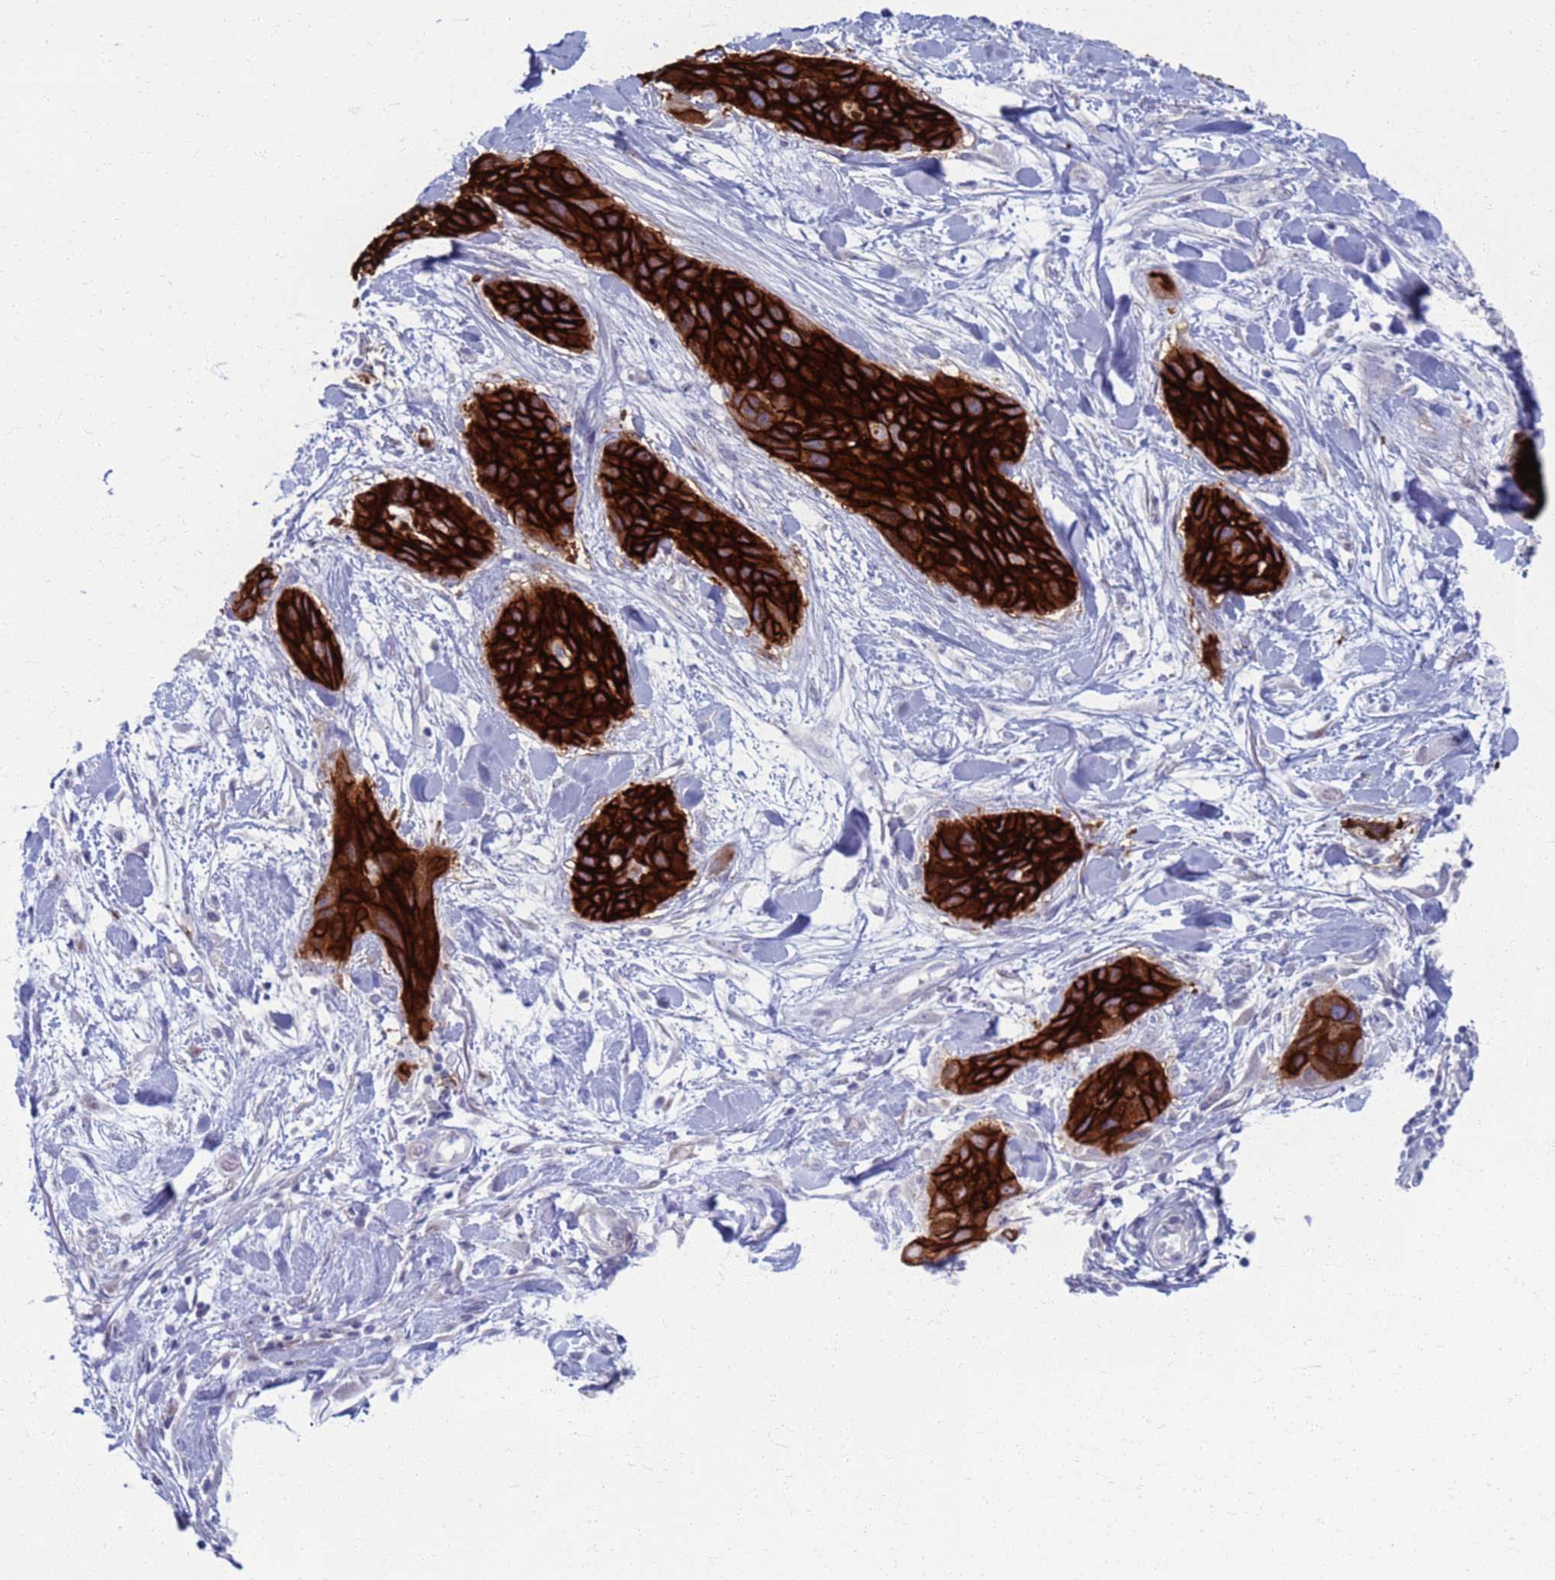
{"staining": {"intensity": "strong", "quantity": ">75%", "location": "cytoplasmic/membranous"}, "tissue": "lung cancer", "cell_type": "Tumor cells", "image_type": "cancer", "snomed": [{"axis": "morphology", "description": "Squamous cell carcinoma, NOS"}, {"axis": "topography", "description": "Lung"}], "caption": "Human lung squamous cell carcinoma stained with a protein marker exhibits strong staining in tumor cells.", "gene": "CLCA2", "patient": {"sex": "female", "age": 70}}